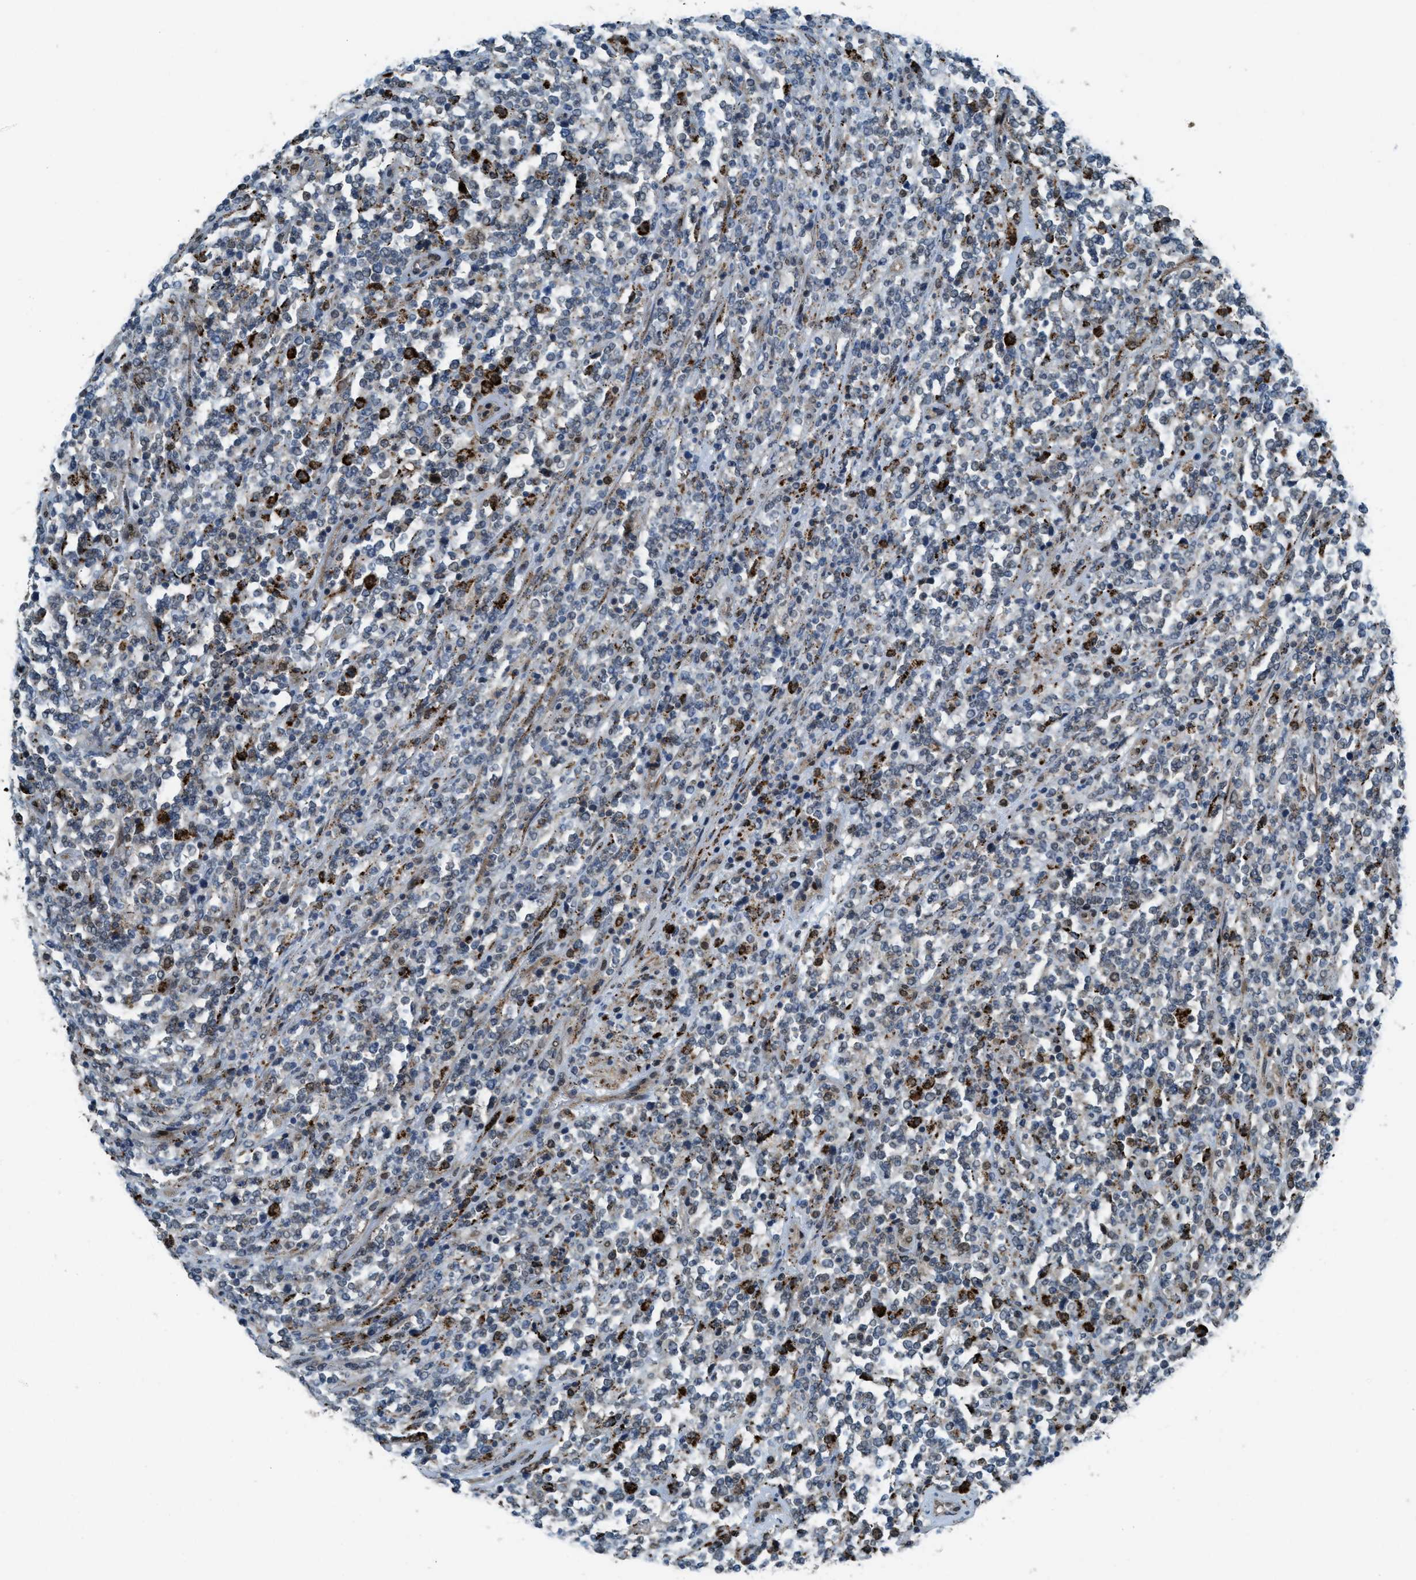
{"staining": {"intensity": "strong", "quantity": "<25%", "location": "cytoplasmic/membranous"}, "tissue": "lymphoma", "cell_type": "Tumor cells", "image_type": "cancer", "snomed": [{"axis": "morphology", "description": "Malignant lymphoma, non-Hodgkin's type, High grade"}, {"axis": "topography", "description": "Soft tissue"}], "caption": "There is medium levels of strong cytoplasmic/membranous positivity in tumor cells of malignant lymphoma, non-Hodgkin's type (high-grade), as demonstrated by immunohistochemical staining (brown color).", "gene": "NPEPL1", "patient": {"sex": "male", "age": 18}}